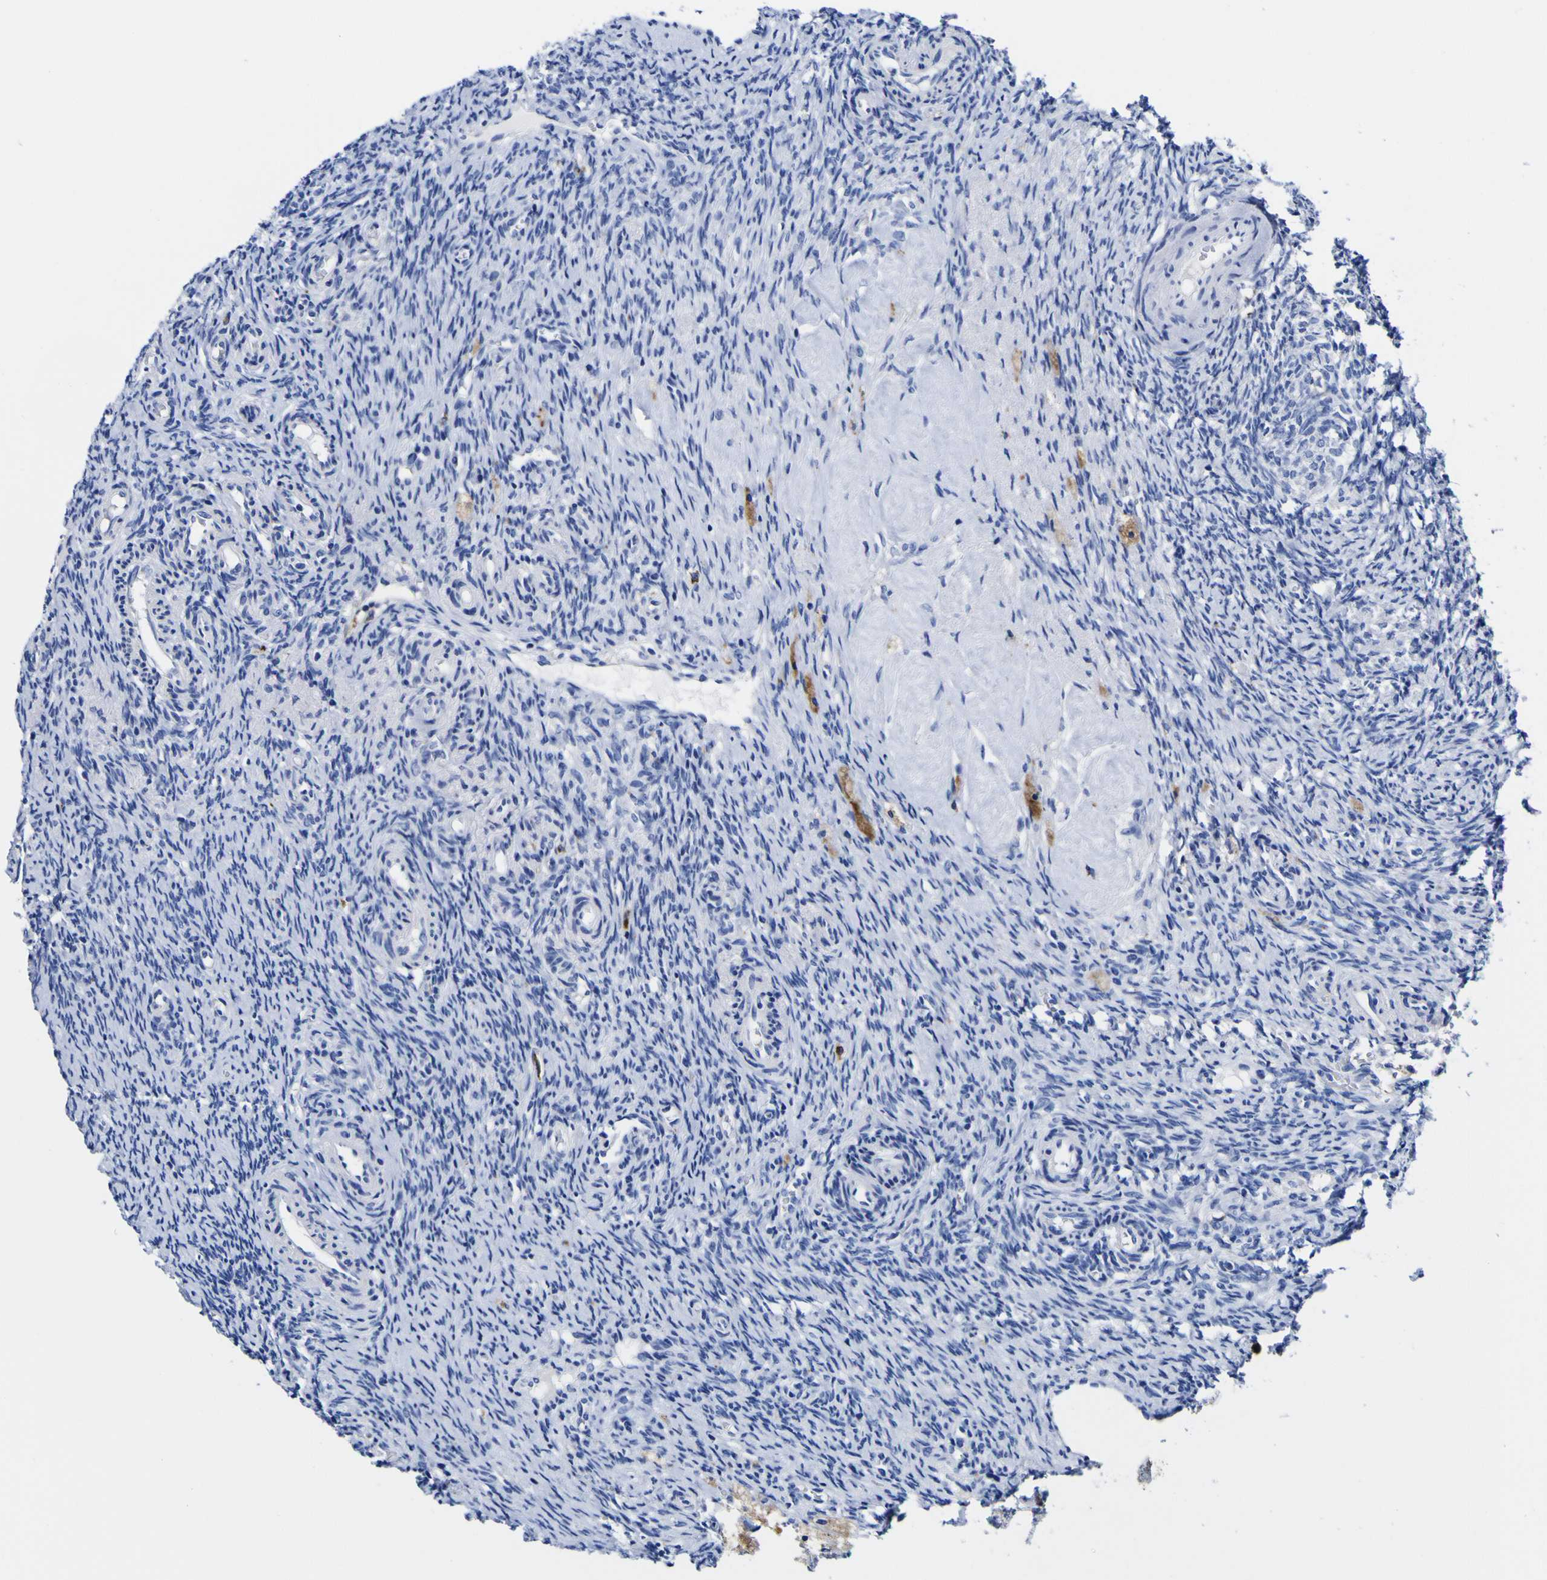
{"staining": {"intensity": "negative", "quantity": "none", "location": "none"}, "tissue": "ovary", "cell_type": "Ovarian stroma cells", "image_type": "normal", "snomed": [{"axis": "morphology", "description": "Normal tissue, NOS"}, {"axis": "topography", "description": "Ovary"}], "caption": "Image shows no significant protein staining in ovarian stroma cells of unremarkable ovary. Brightfield microscopy of immunohistochemistry (IHC) stained with DAB (3,3'-diaminobenzidine) (brown) and hematoxylin (blue), captured at high magnification.", "gene": "HLA", "patient": {"sex": "female", "age": 41}}